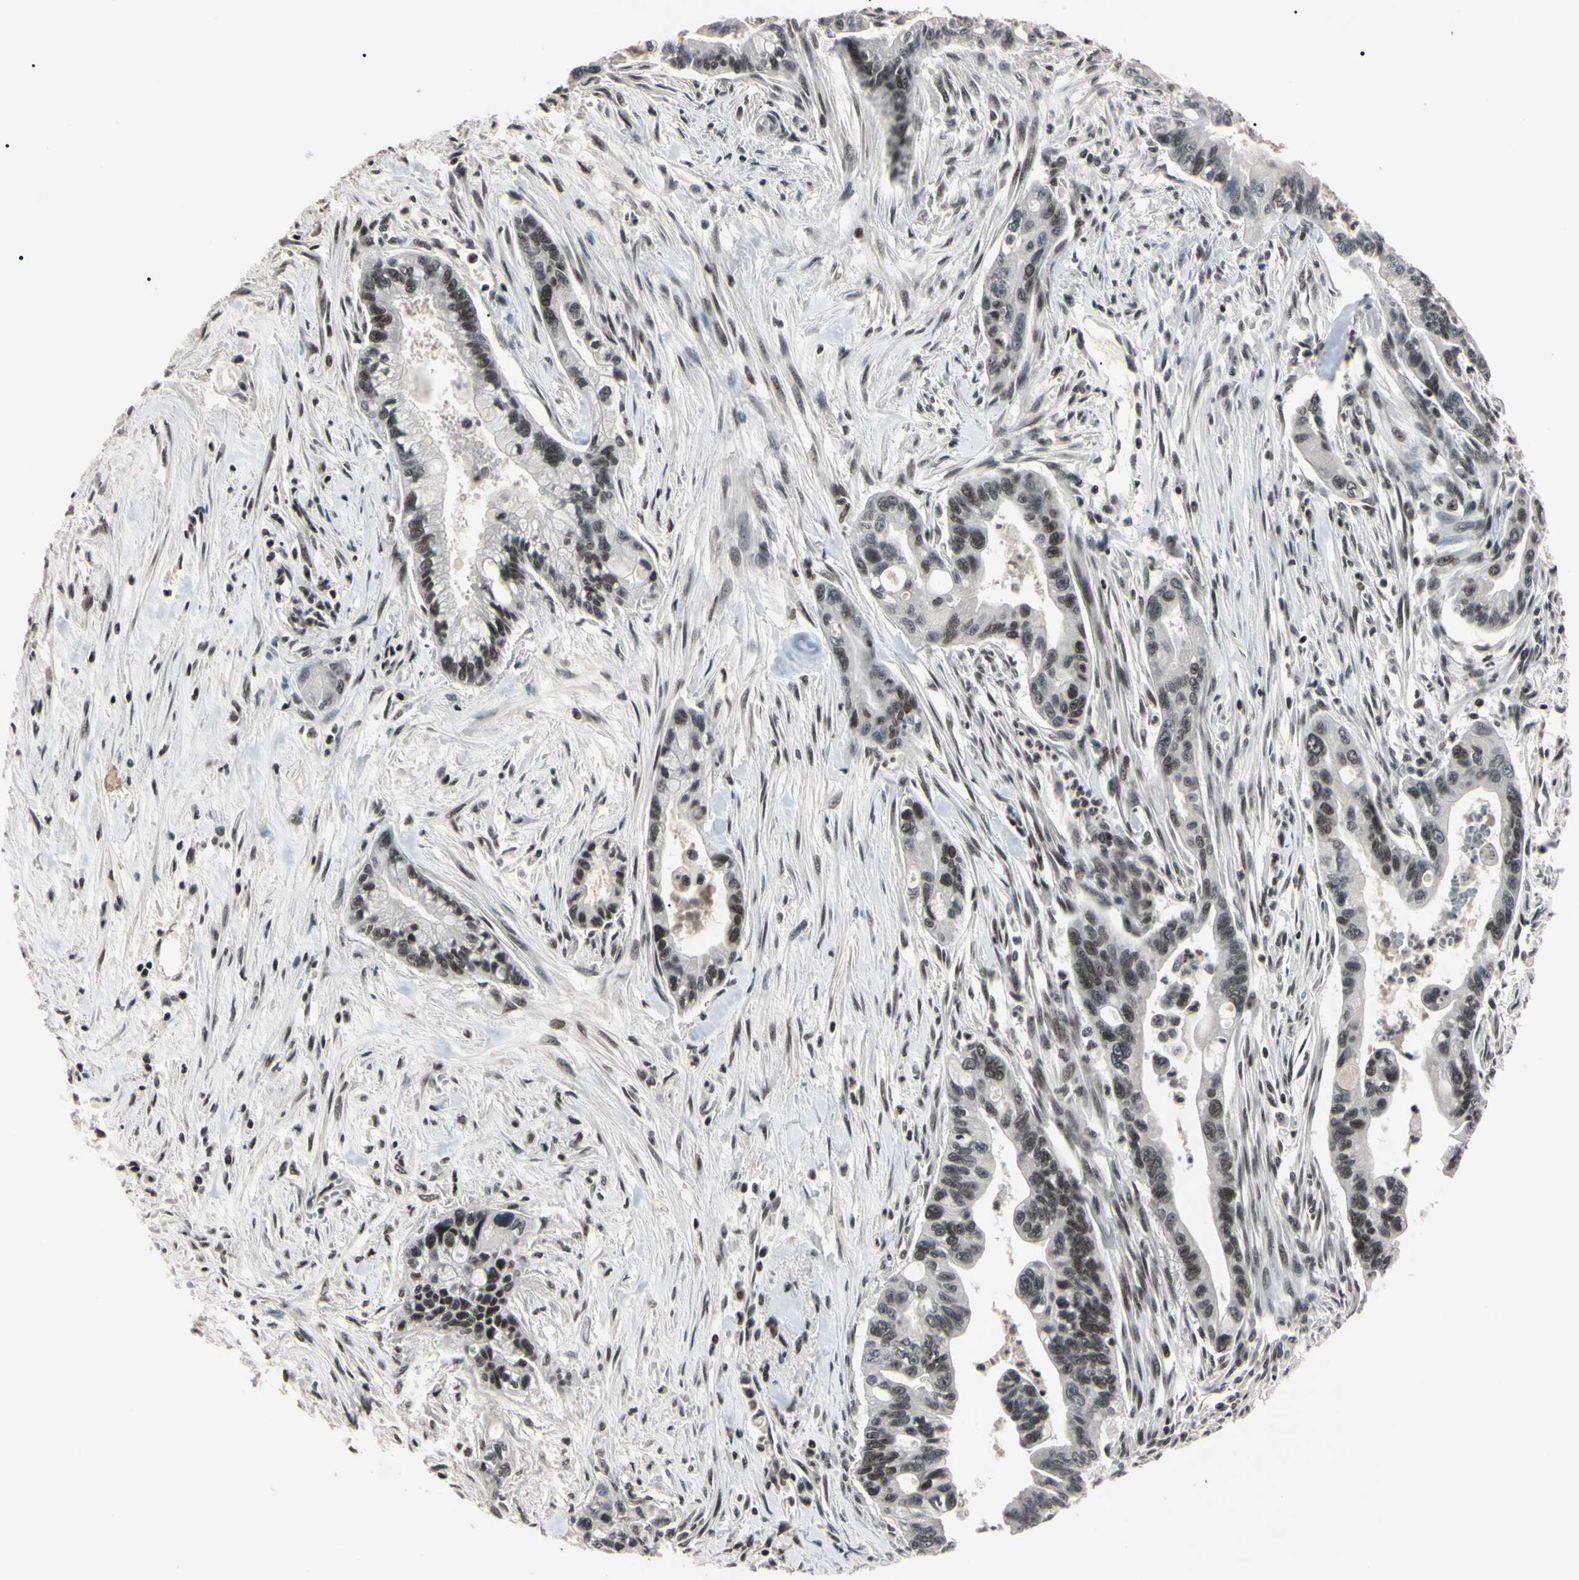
{"staining": {"intensity": "moderate", "quantity": "25%-75%", "location": "nuclear"}, "tissue": "pancreatic cancer", "cell_type": "Tumor cells", "image_type": "cancer", "snomed": [{"axis": "morphology", "description": "Adenocarcinoma, NOS"}, {"axis": "topography", "description": "Pancreas"}], "caption": "Immunohistochemistry (IHC) of pancreatic cancer demonstrates medium levels of moderate nuclear staining in approximately 25%-75% of tumor cells.", "gene": "YY1", "patient": {"sex": "male", "age": 70}}